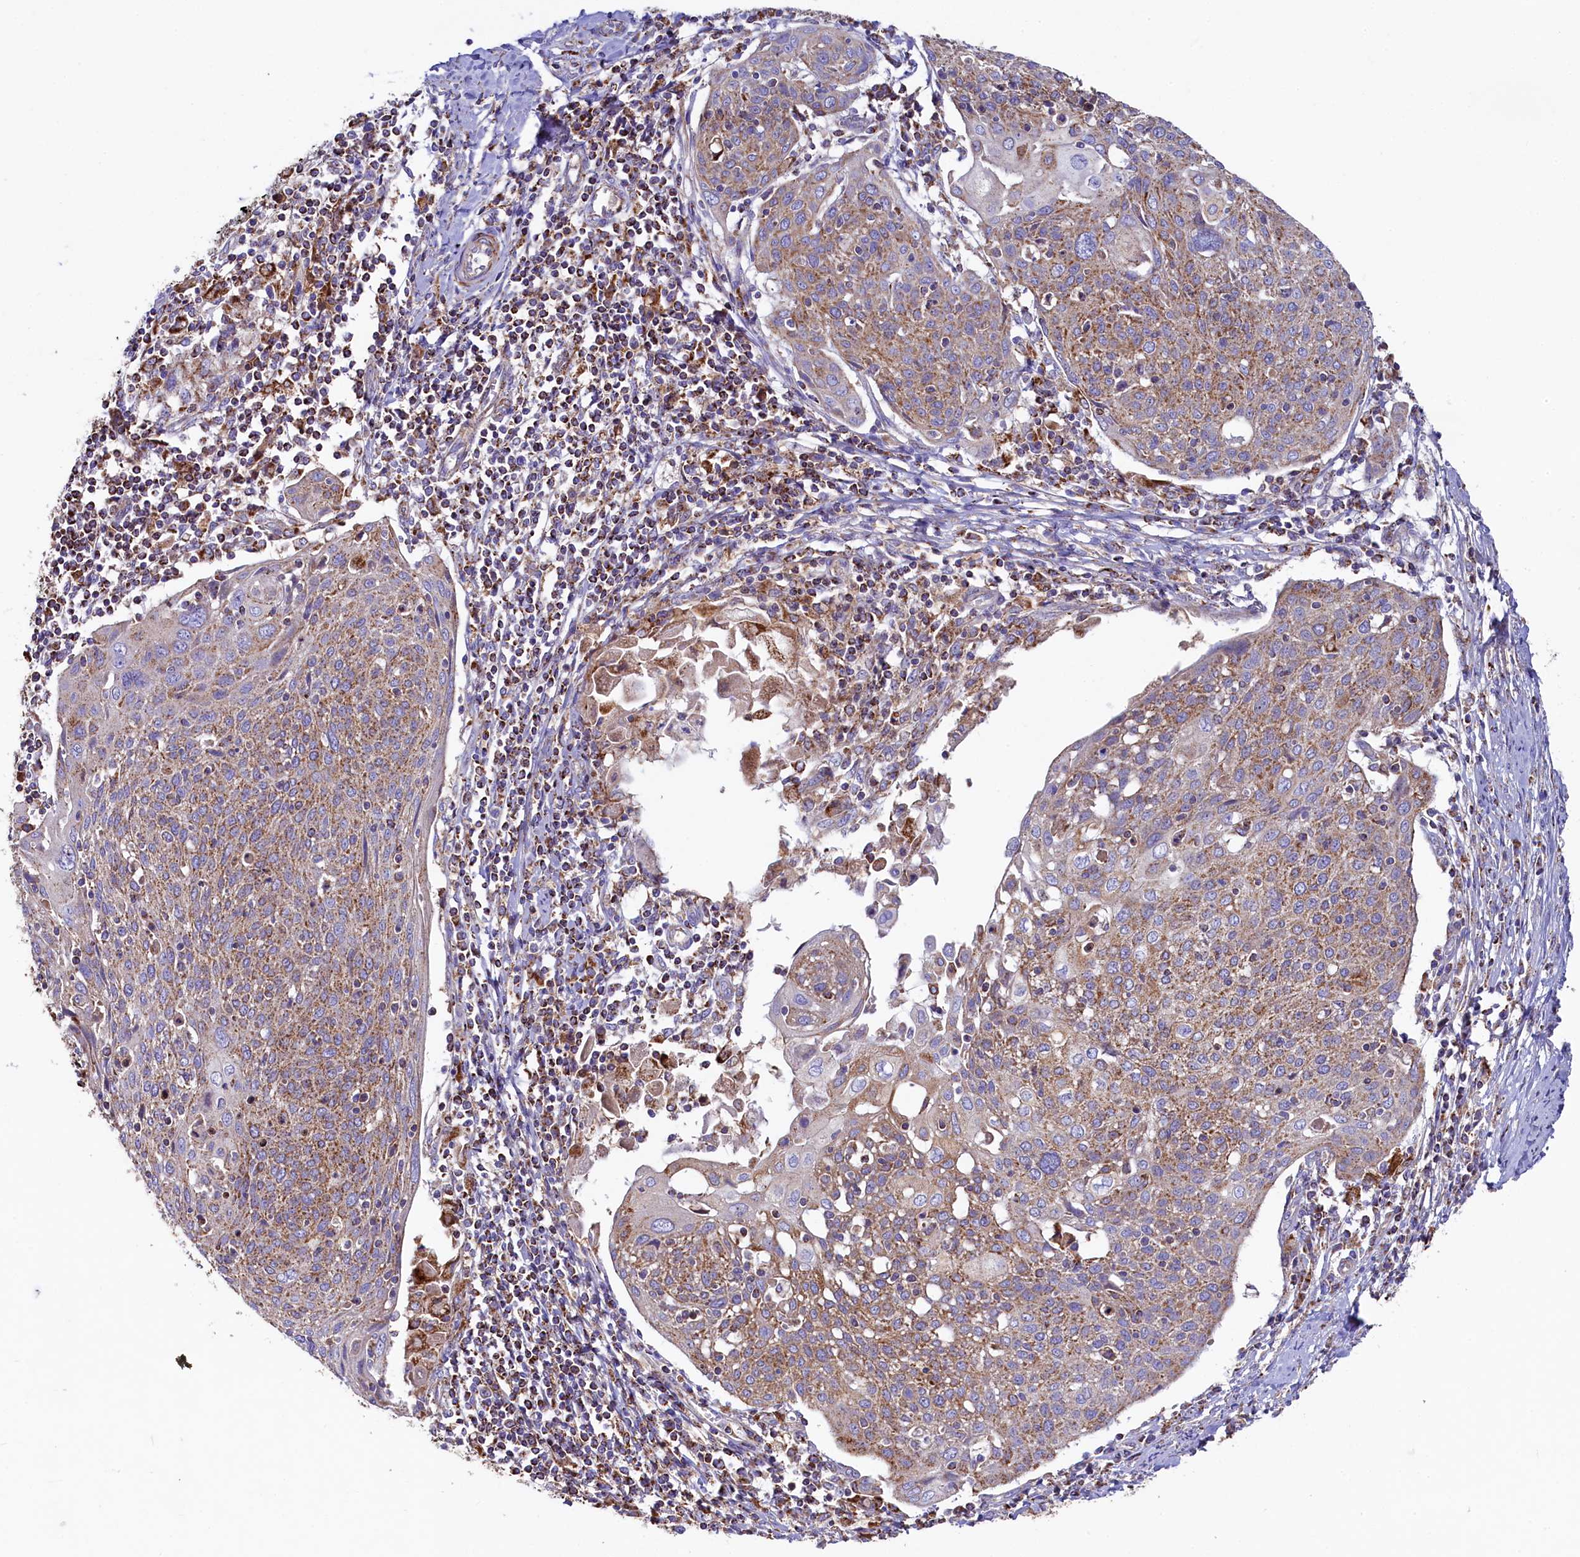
{"staining": {"intensity": "moderate", "quantity": ">75%", "location": "cytoplasmic/membranous"}, "tissue": "cervical cancer", "cell_type": "Tumor cells", "image_type": "cancer", "snomed": [{"axis": "morphology", "description": "Squamous cell carcinoma, NOS"}, {"axis": "topography", "description": "Cervix"}], "caption": "Human cervical squamous cell carcinoma stained for a protein (brown) exhibits moderate cytoplasmic/membranous positive expression in about >75% of tumor cells.", "gene": "CLYBL", "patient": {"sex": "female", "age": 67}}